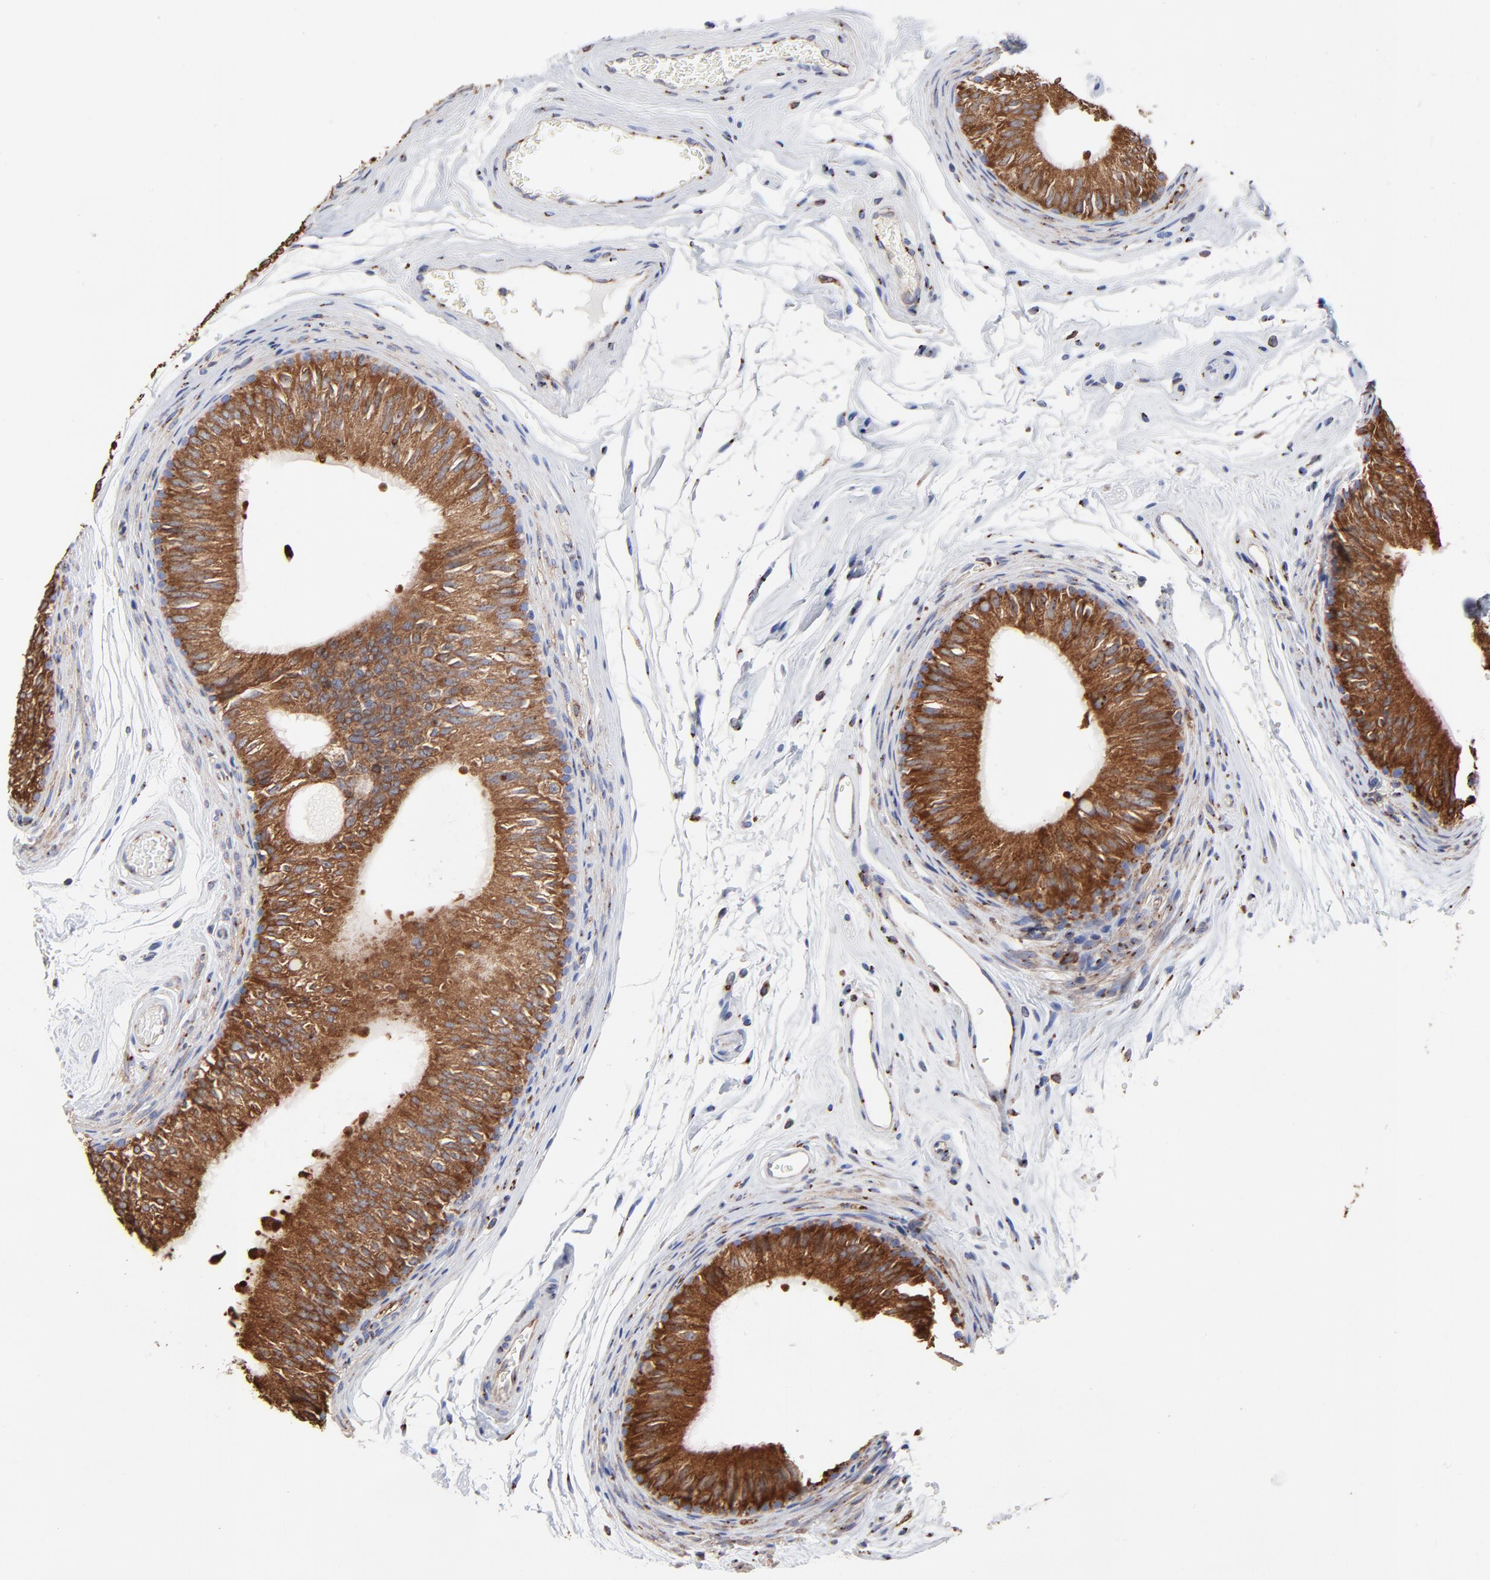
{"staining": {"intensity": "strong", "quantity": ">75%", "location": "cytoplasmic/membranous"}, "tissue": "epididymis", "cell_type": "Glandular cells", "image_type": "normal", "snomed": [{"axis": "morphology", "description": "Normal tissue, NOS"}, {"axis": "topography", "description": "Testis"}, {"axis": "topography", "description": "Epididymis"}], "caption": "Immunohistochemical staining of unremarkable epididymis exhibits strong cytoplasmic/membranous protein expression in about >75% of glandular cells.", "gene": "LMAN1", "patient": {"sex": "male", "age": 36}}